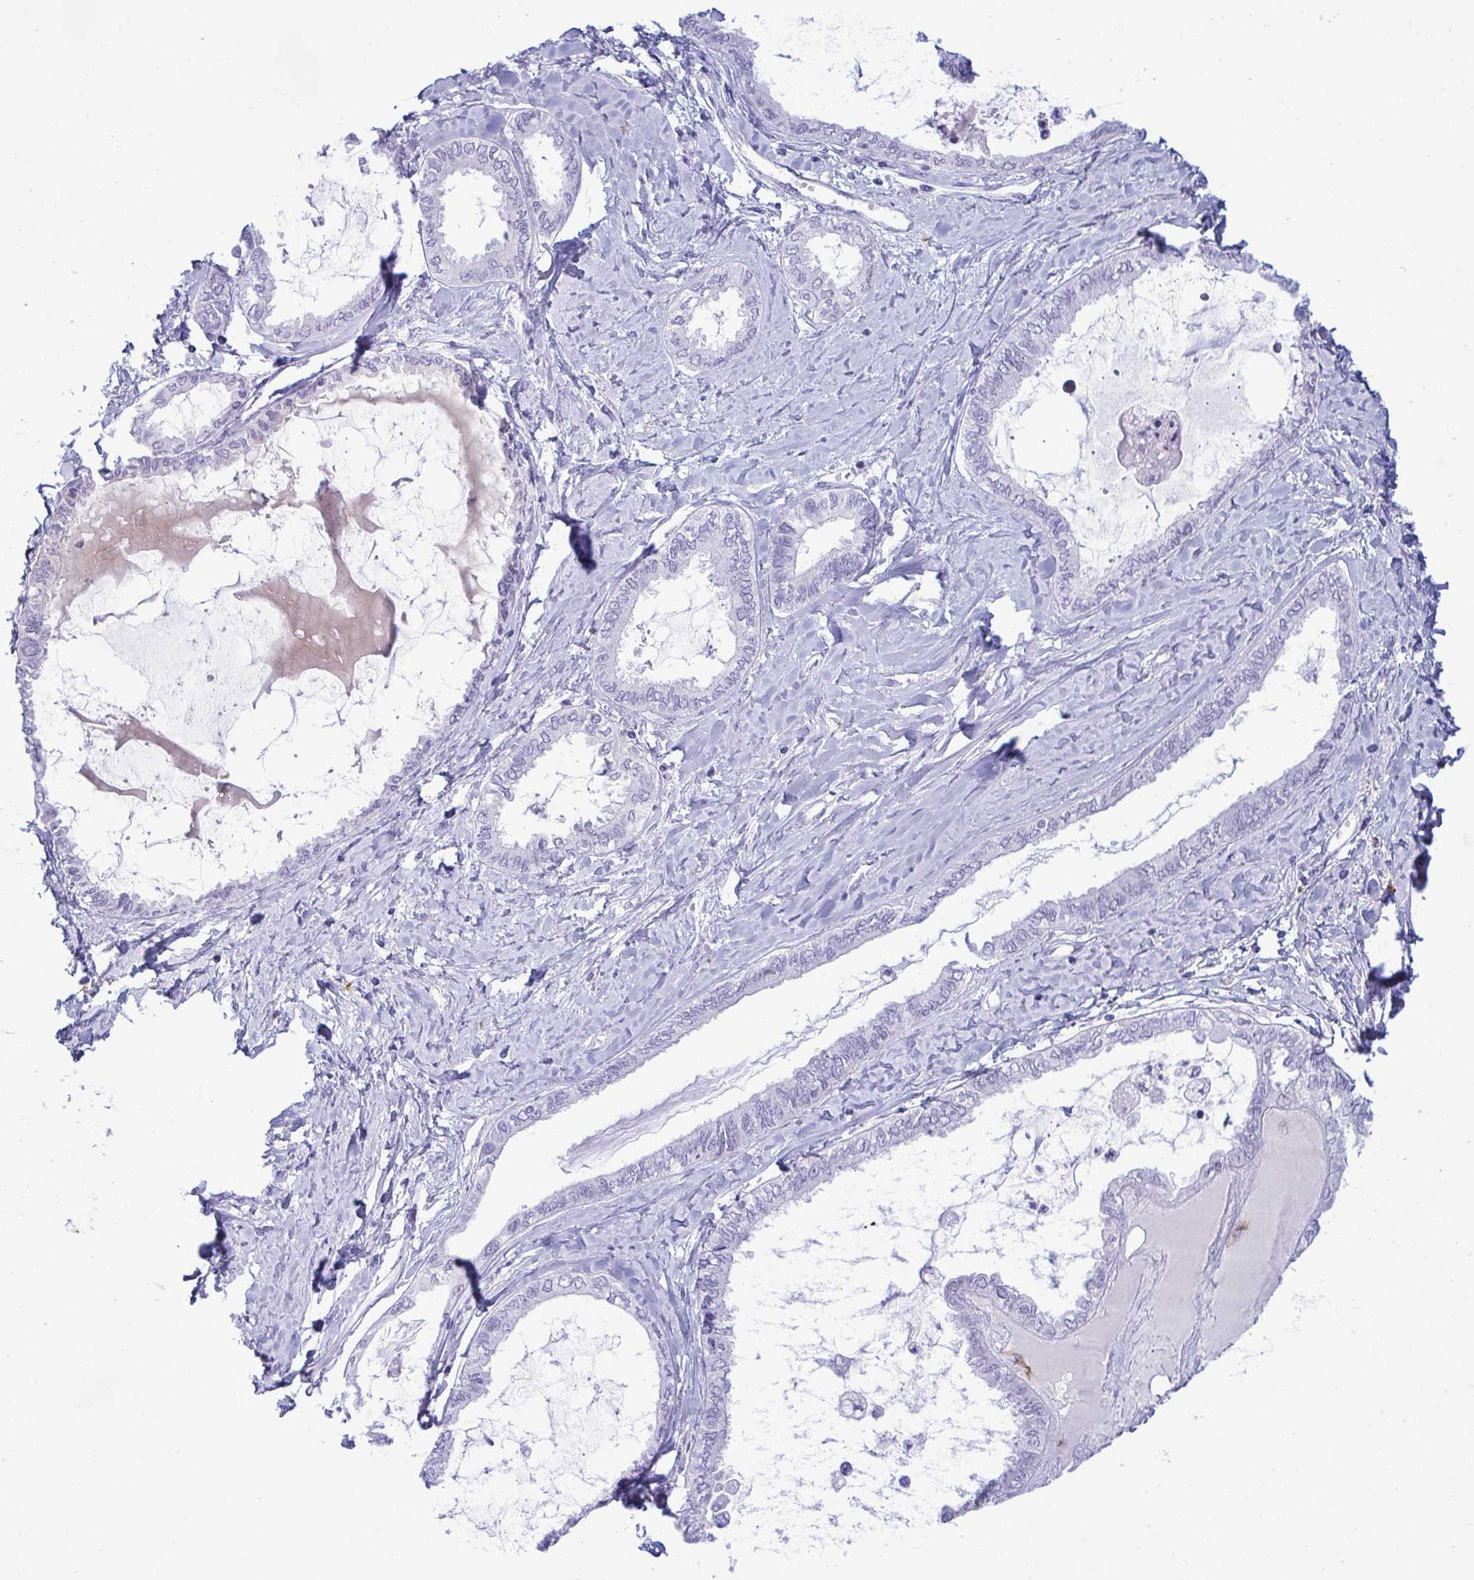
{"staining": {"intensity": "negative", "quantity": "none", "location": "none"}, "tissue": "ovarian cancer", "cell_type": "Tumor cells", "image_type": "cancer", "snomed": [{"axis": "morphology", "description": "Carcinoma, endometroid"}, {"axis": "topography", "description": "Ovary"}], "caption": "Tumor cells show no significant protein expression in ovarian endometroid carcinoma.", "gene": "ANKRD60", "patient": {"sex": "female", "age": 70}}